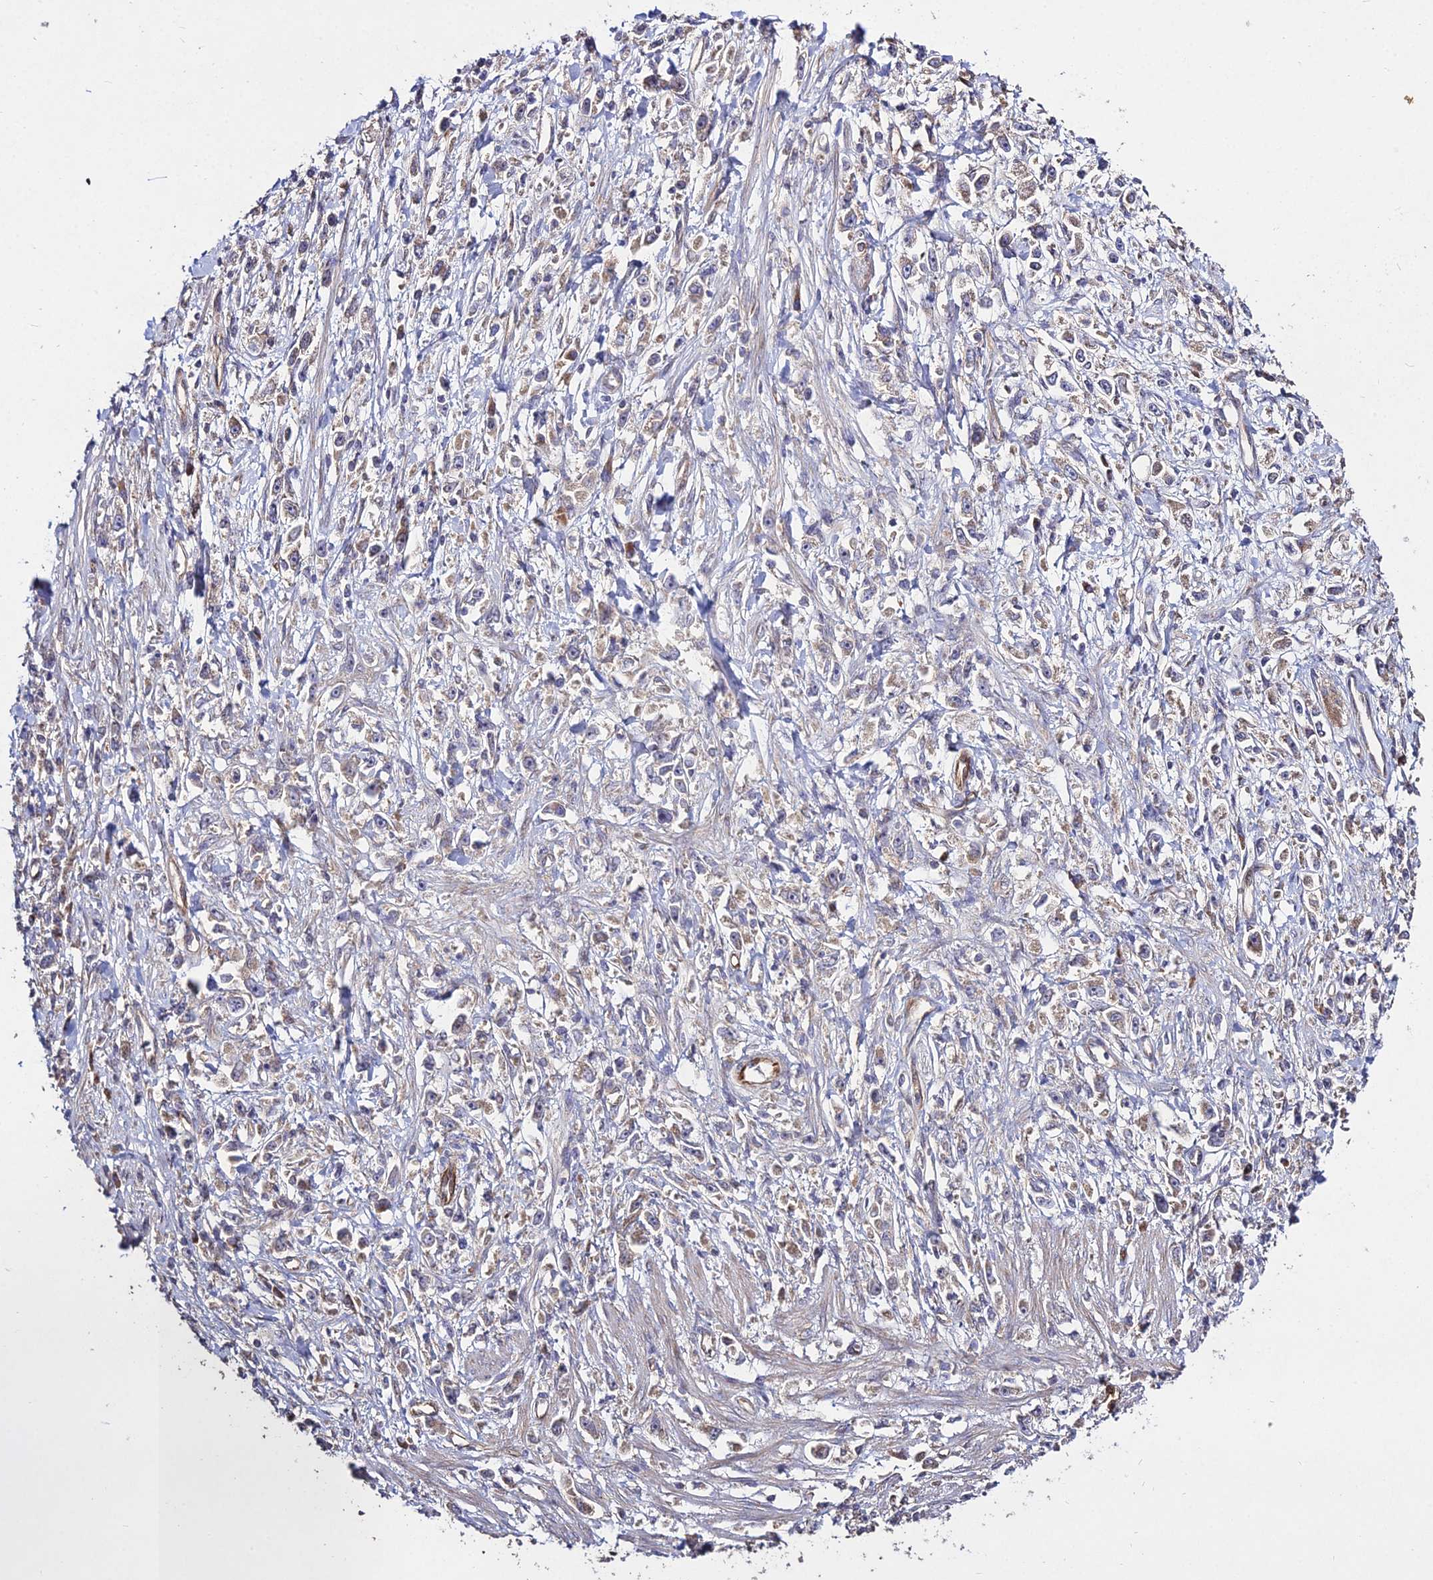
{"staining": {"intensity": "moderate", "quantity": "<25%", "location": "cytoplasmic/membranous"}, "tissue": "stomach cancer", "cell_type": "Tumor cells", "image_type": "cancer", "snomed": [{"axis": "morphology", "description": "Adenocarcinoma, NOS"}, {"axis": "topography", "description": "Stomach"}], "caption": "Protein staining of stomach cancer (adenocarcinoma) tissue exhibits moderate cytoplasmic/membranous positivity in about <25% of tumor cells. (DAB IHC, brown staining for protein, blue staining for nuclei).", "gene": "GRTP1", "patient": {"sex": "female", "age": 59}}